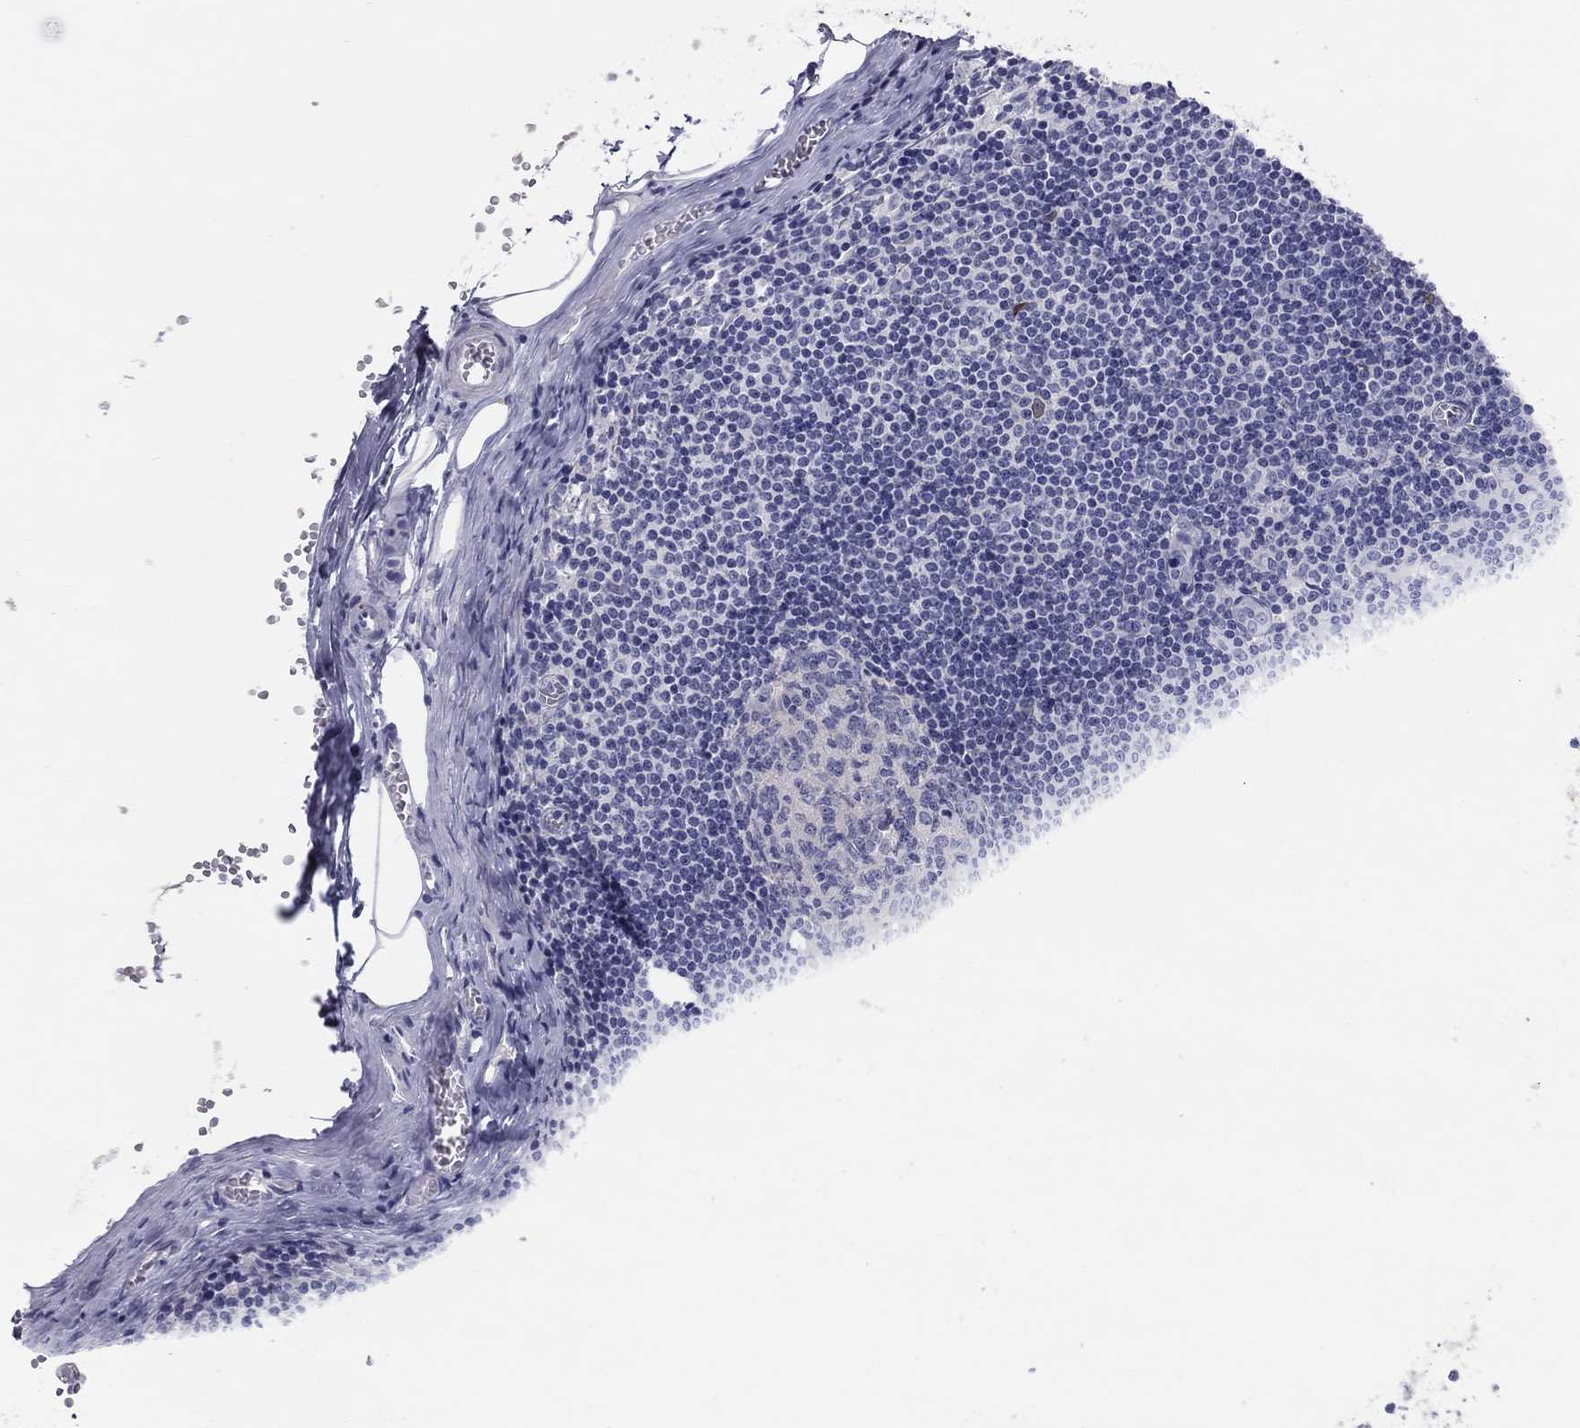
{"staining": {"intensity": "negative", "quantity": "none", "location": "none"}, "tissue": "lymph node", "cell_type": "Germinal center cells", "image_type": "normal", "snomed": [{"axis": "morphology", "description": "Normal tissue, NOS"}, {"axis": "topography", "description": "Lymph node"}], "caption": "High power microscopy micrograph of an immunohistochemistry photomicrograph of unremarkable lymph node, revealing no significant staining in germinal center cells.", "gene": "CPNE6", "patient": {"sex": "male", "age": 59}}